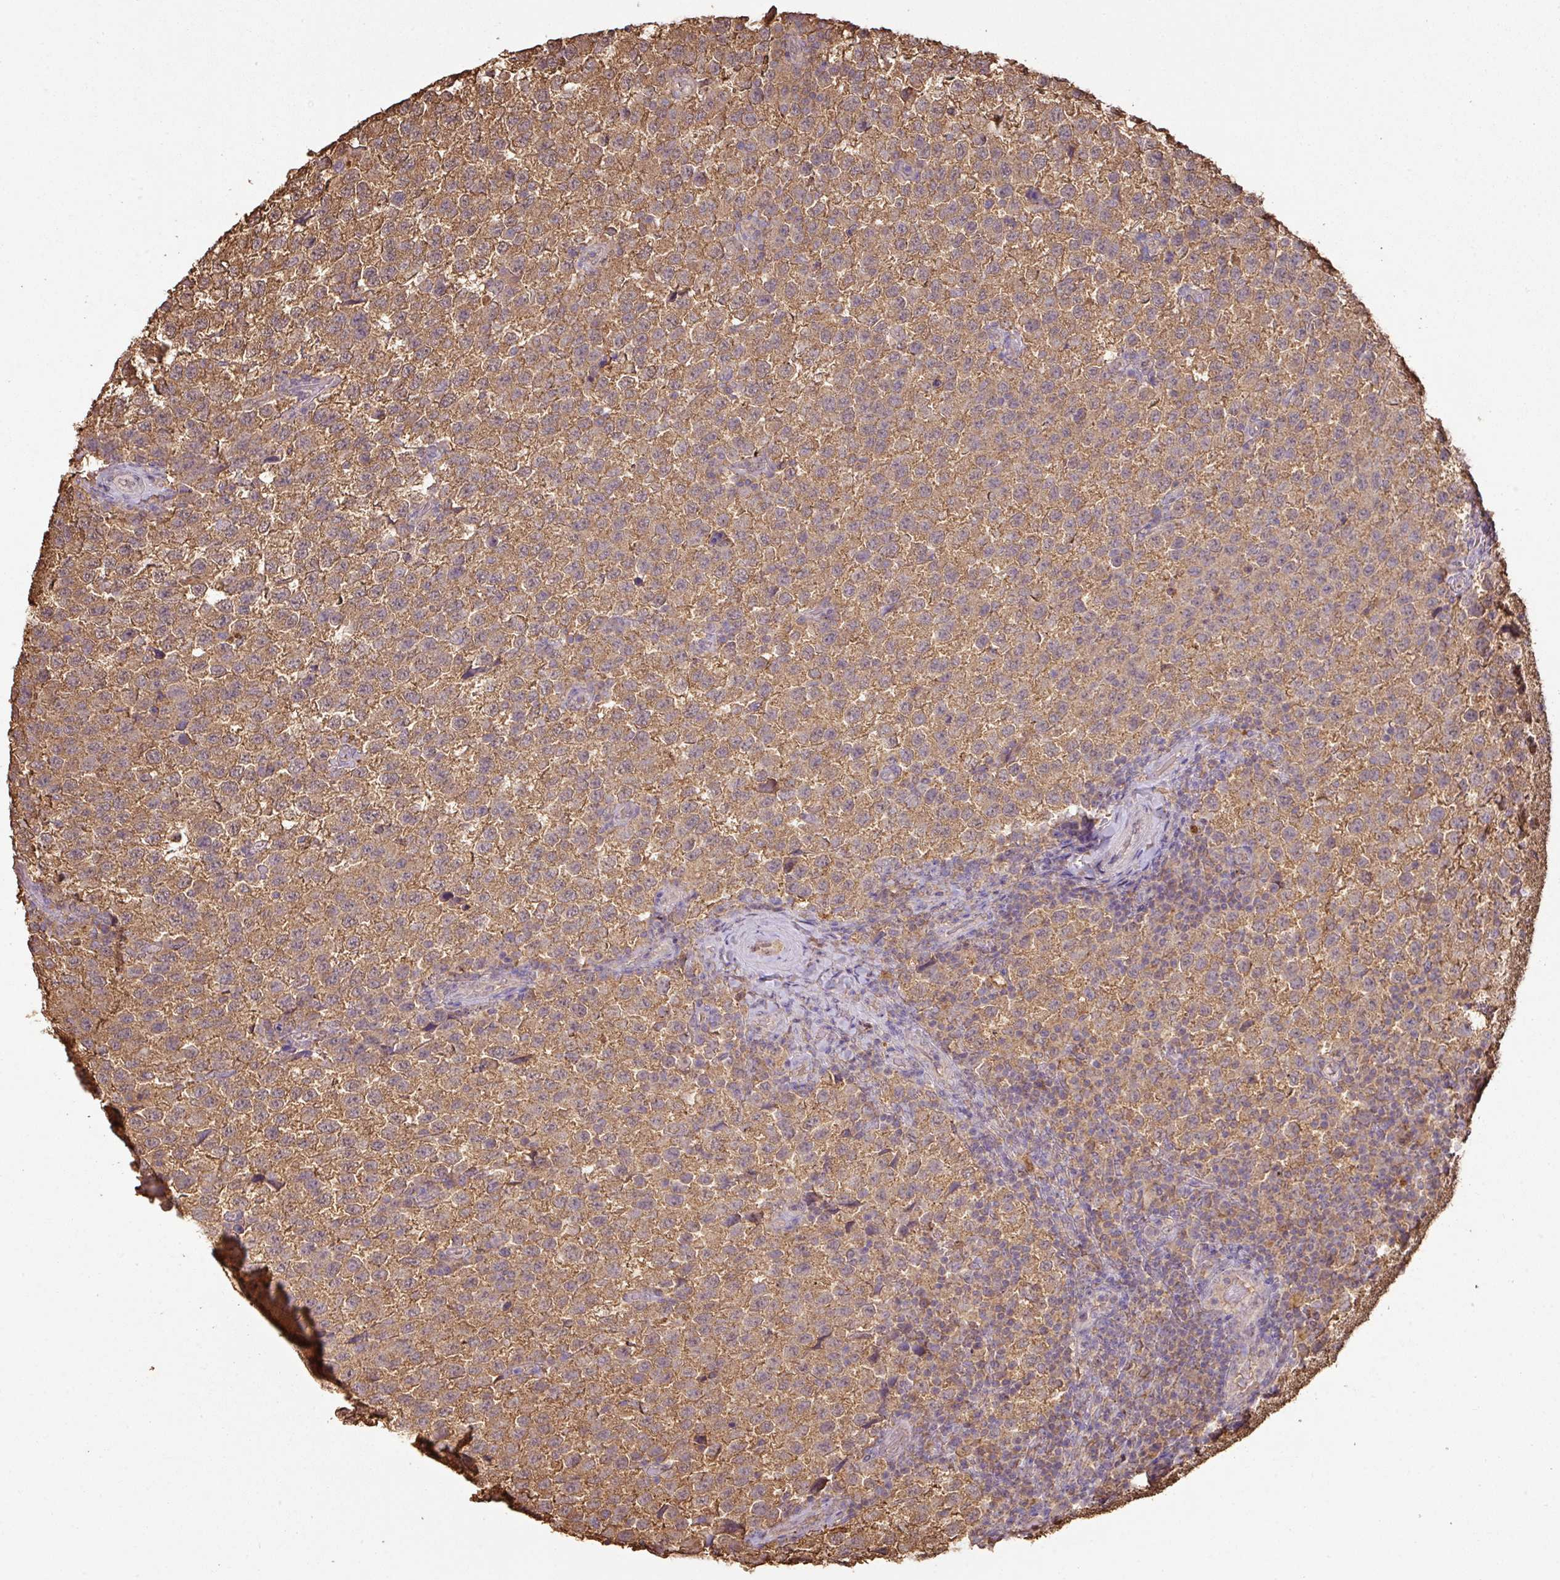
{"staining": {"intensity": "moderate", "quantity": ">75%", "location": "cytoplasmic/membranous"}, "tissue": "testis cancer", "cell_type": "Tumor cells", "image_type": "cancer", "snomed": [{"axis": "morphology", "description": "Seminoma, NOS"}, {"axis": "topography", "description": "Testis"}], "caption": "Testis cancer (seminoma) stained with DAB (3,3'-diaminobenzidine) immunohistochemistry displays medium levels of moderate cytoplasmic/membranous positivity in approximately >75% of tumor cells. The protein of interest is shown in brown color, while the nuclei are stained blue.", "gene": "ATAT1", "patient": {"sex": "male", "age": 34}}